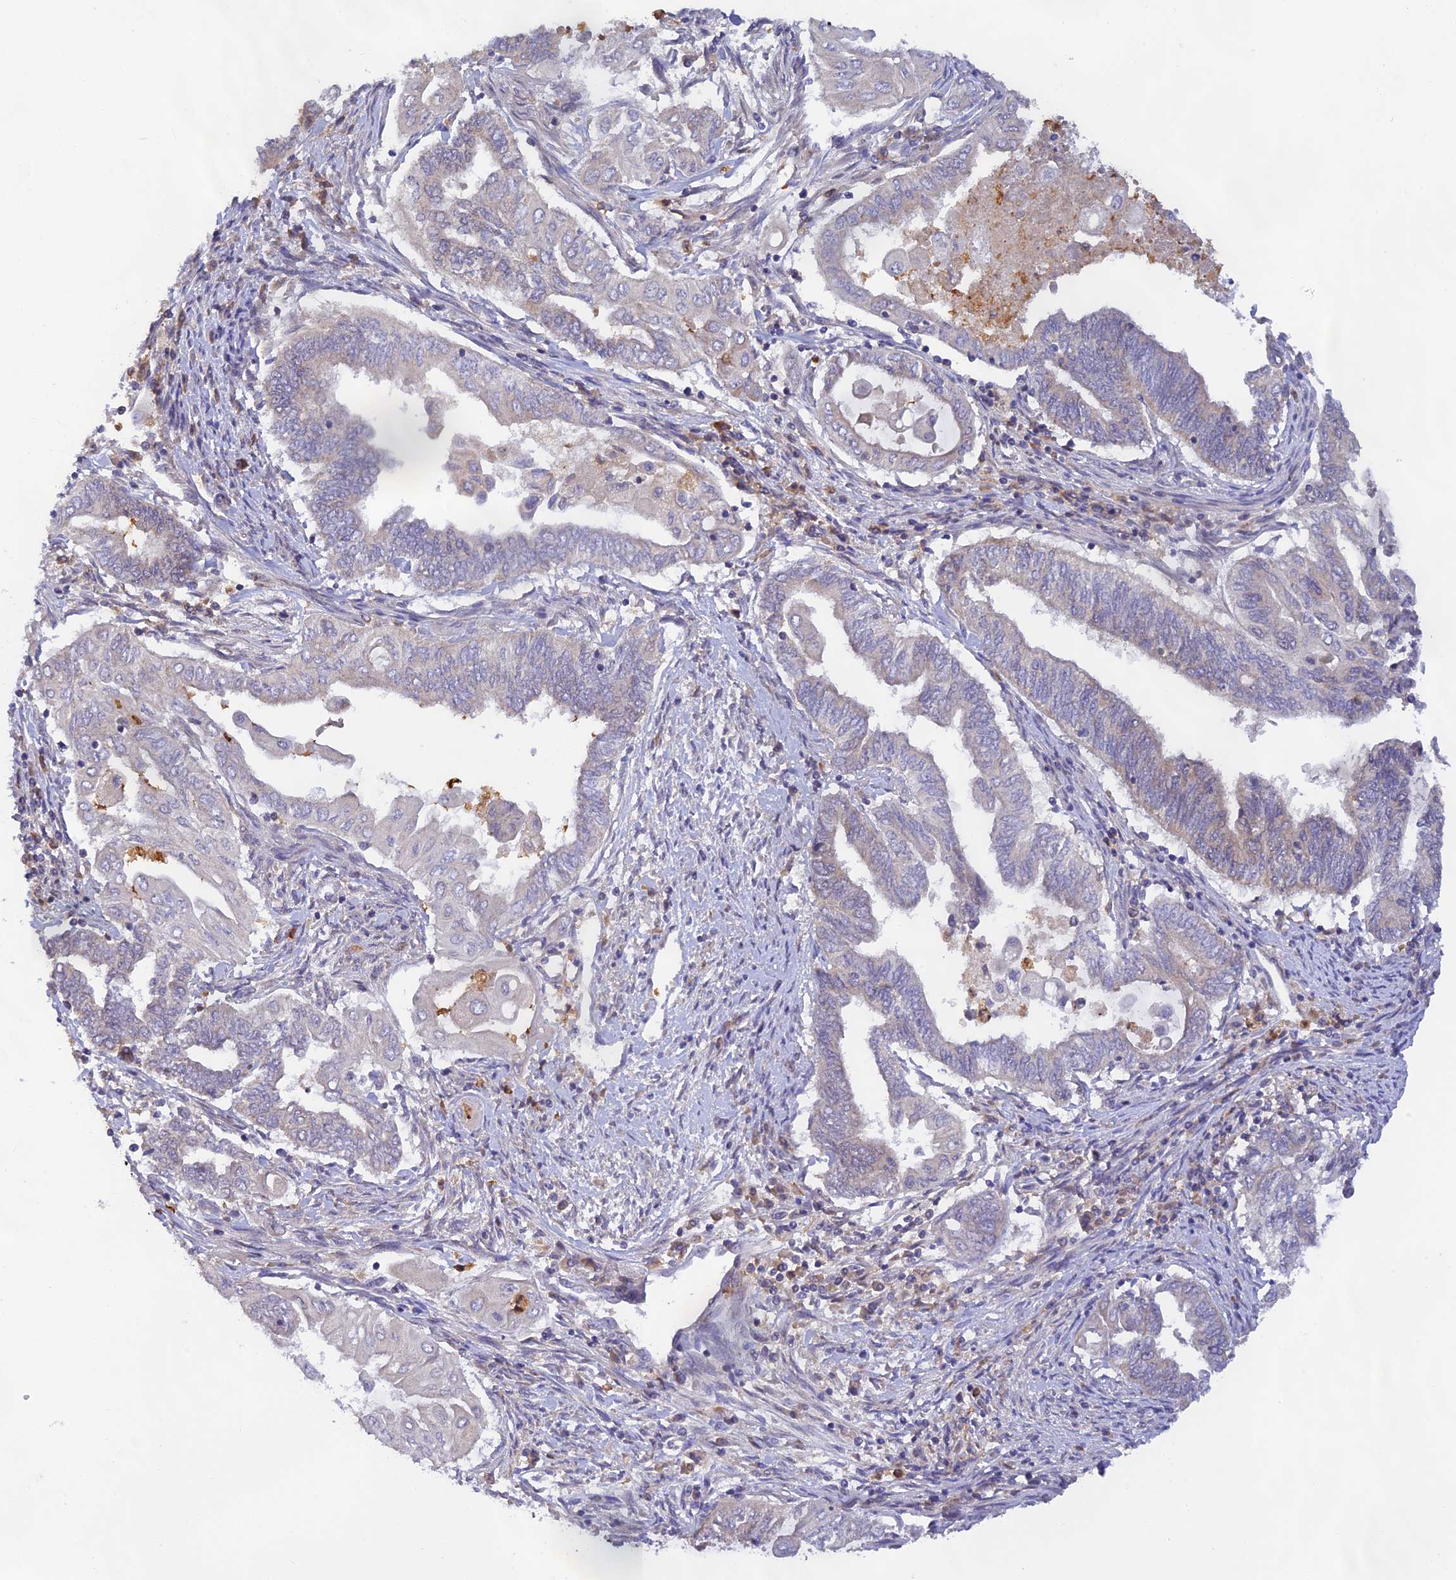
{"staining": {"intensity": "negative", "quantity": "none", "location": "none"}, "tissue": "endometrial cancer", "cell_type": "Tumor cells", "image_type": "cancer", "snomed": [{"axis": "morphology", "description": "Adenocarcinoma, NOS"}, {"axis": "topography", "description": "Uterus"}, {"axis": "topography", "description": "Endometrium"}], "caption": "This micrograph is of endometrial adenocarcinoma stained with immunohistochemistry (IHC) to label a protein in brown with the nuclei are counter-stained blue. There is no positivity in tumor cells. (DAB (3,3'-diaminobenzidine) immunohistochemistry (IHC) with hematoxylin counter stain).", "gene": "PEX16", "patient": {"sex": "female", "age": 70}}